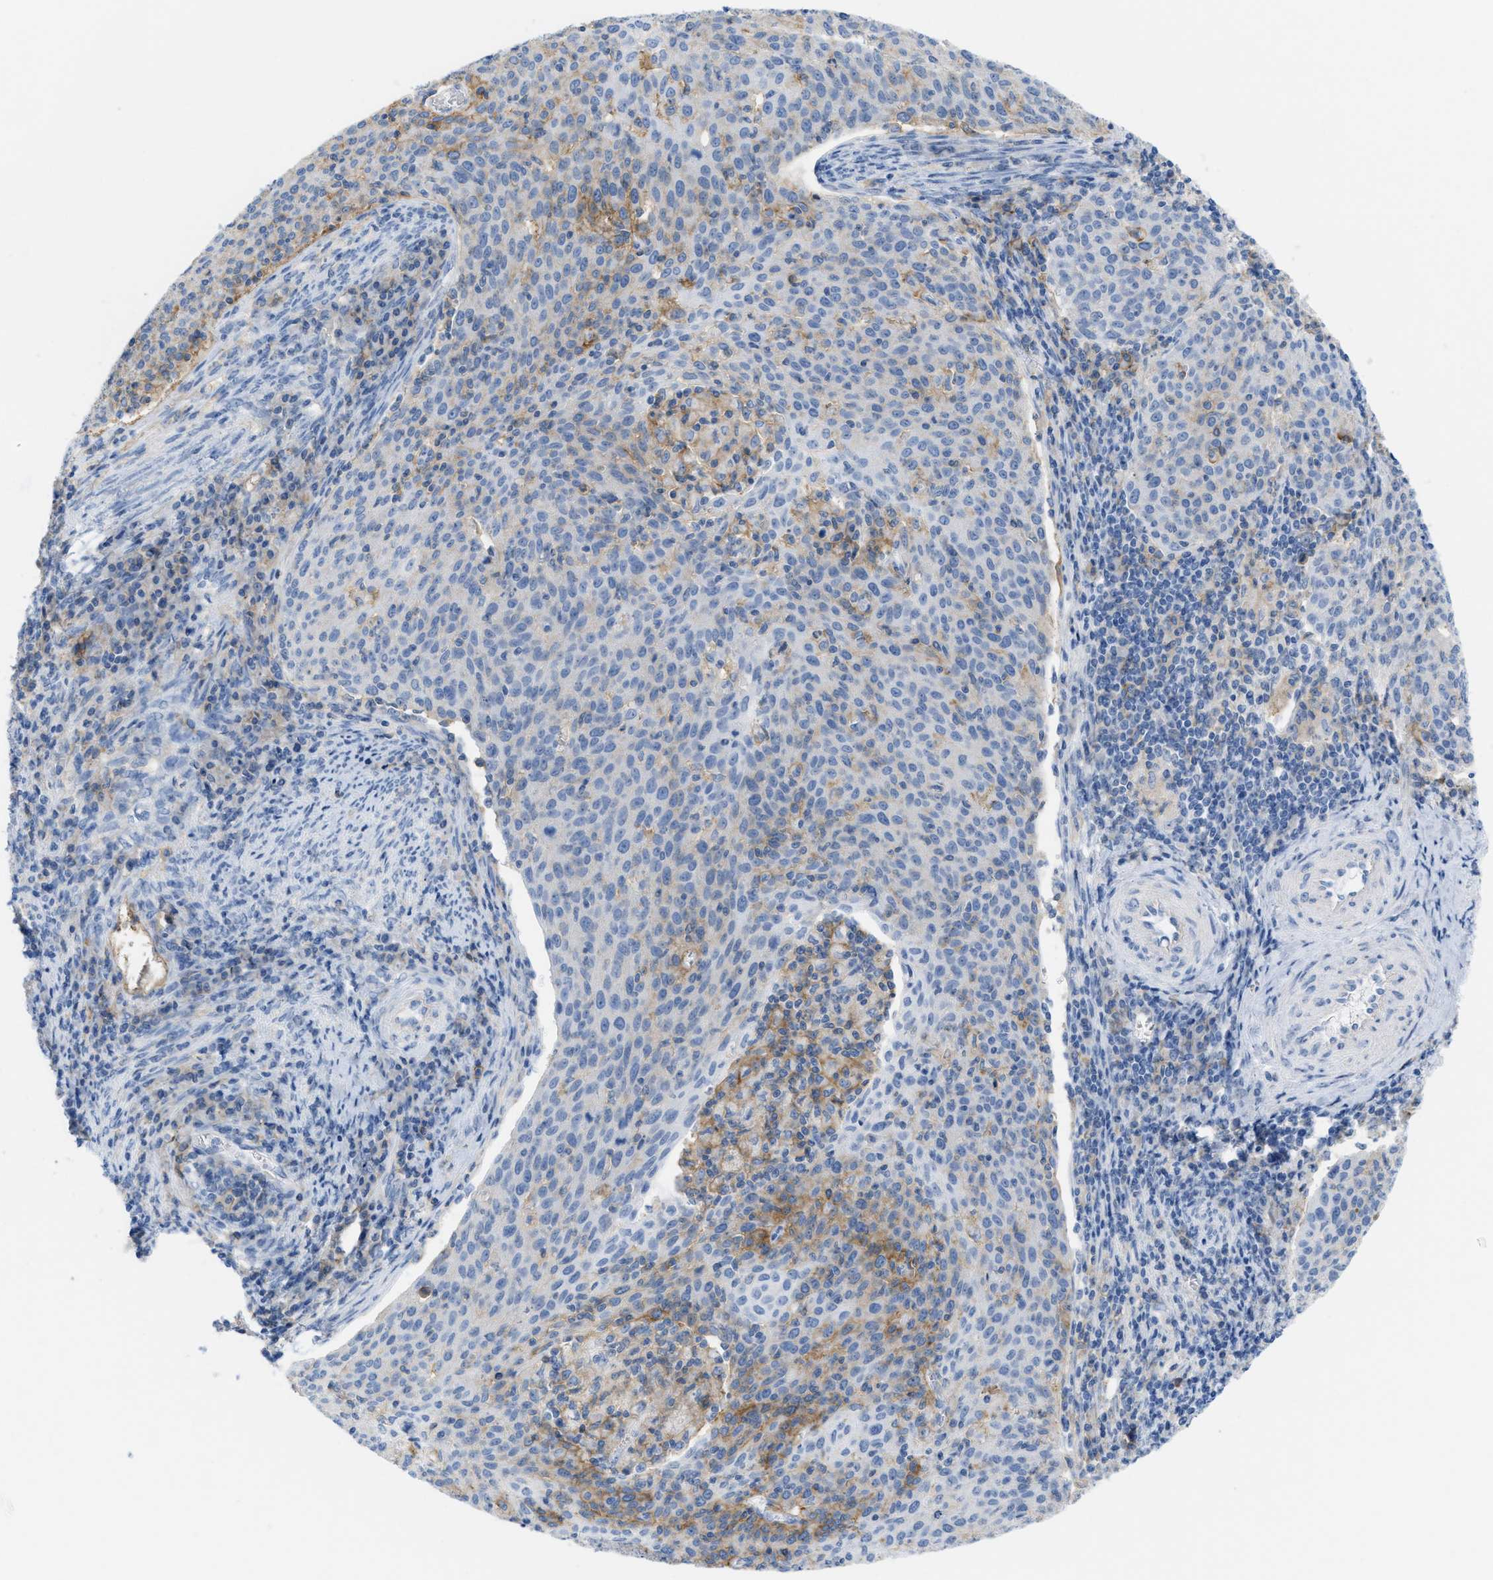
{"staining": {"intensity": "moderate", "quantity": "<25%", "location": "cytoplasmic/membranous"}, "tissue": "cervical cancer", "cell_type": "Tumor cells", "image_type": "cancer", "snomed": [{"axis": "morphology", "description": "Squamous cell carcinoma, NOS"}, {"axis": "topography", "description": "Cervix"}], "caption": "A low amount of moderate cytoplasmic/membranous expression is identified in about <25% of tumor cells in cervical cancer (squamous cell carcinoma) tissue.", "gene": "SLC3A2", "patient": {"sex": "female", "age": 38}}